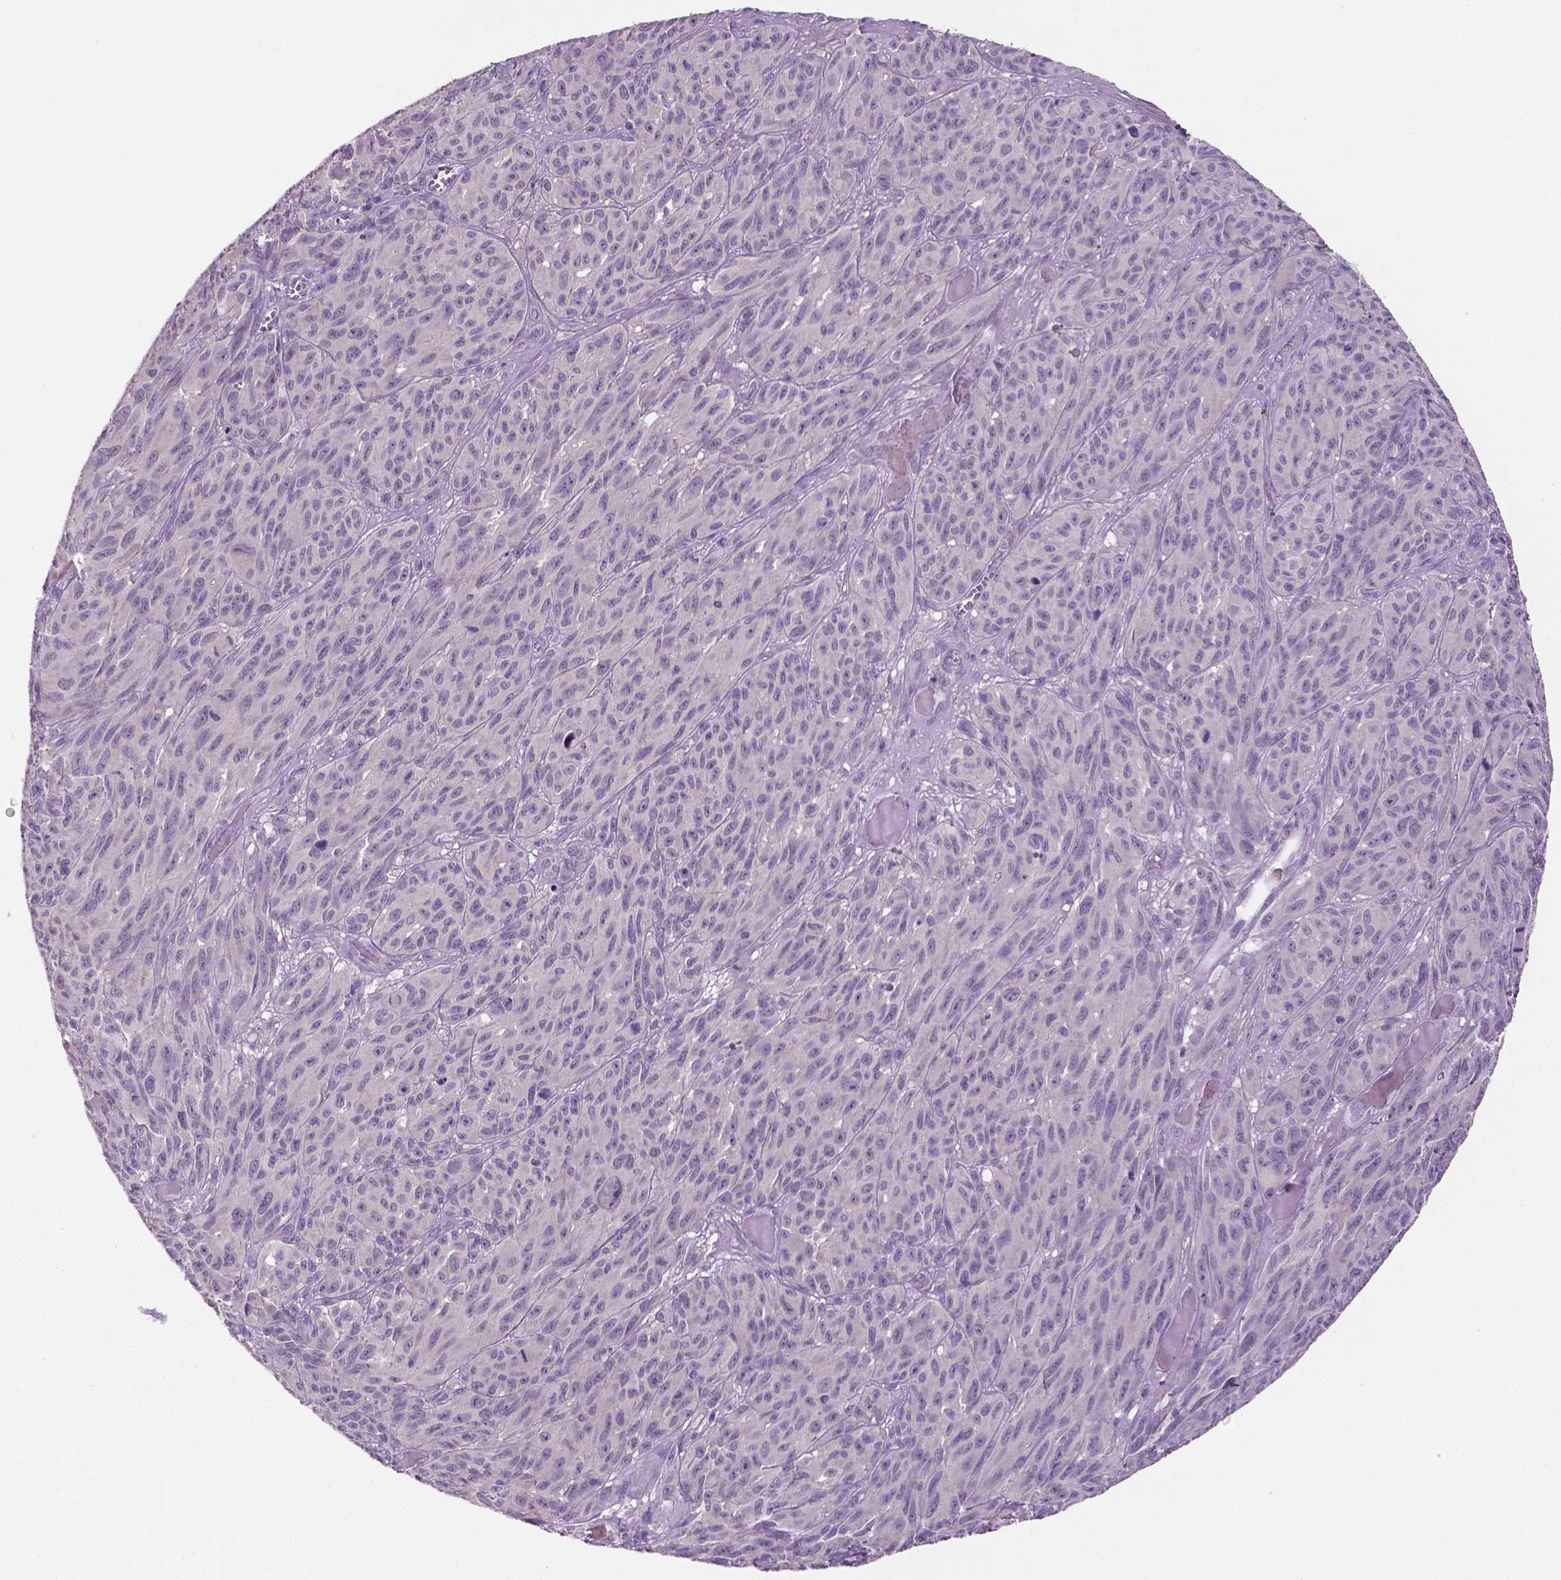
{"staining": {"intensity": "negative", "quantity": "none", "location": "none"}, "tissue": "melanoma", "cell_type": "Tumor cells", "image_type": "cancer", "snomed": [{"axis": "morphology", "description": "Malignant melanoma, NOS"}, {"axis": "topography", "description": "Vulva, labia, clitoris and Bartholin´s gland, NO"}], "caption": "There is no significant expression in tumor cells of malignant melanoma.", "gene": "FBLN1", "patient": {"sex": "female", "age": 75}}